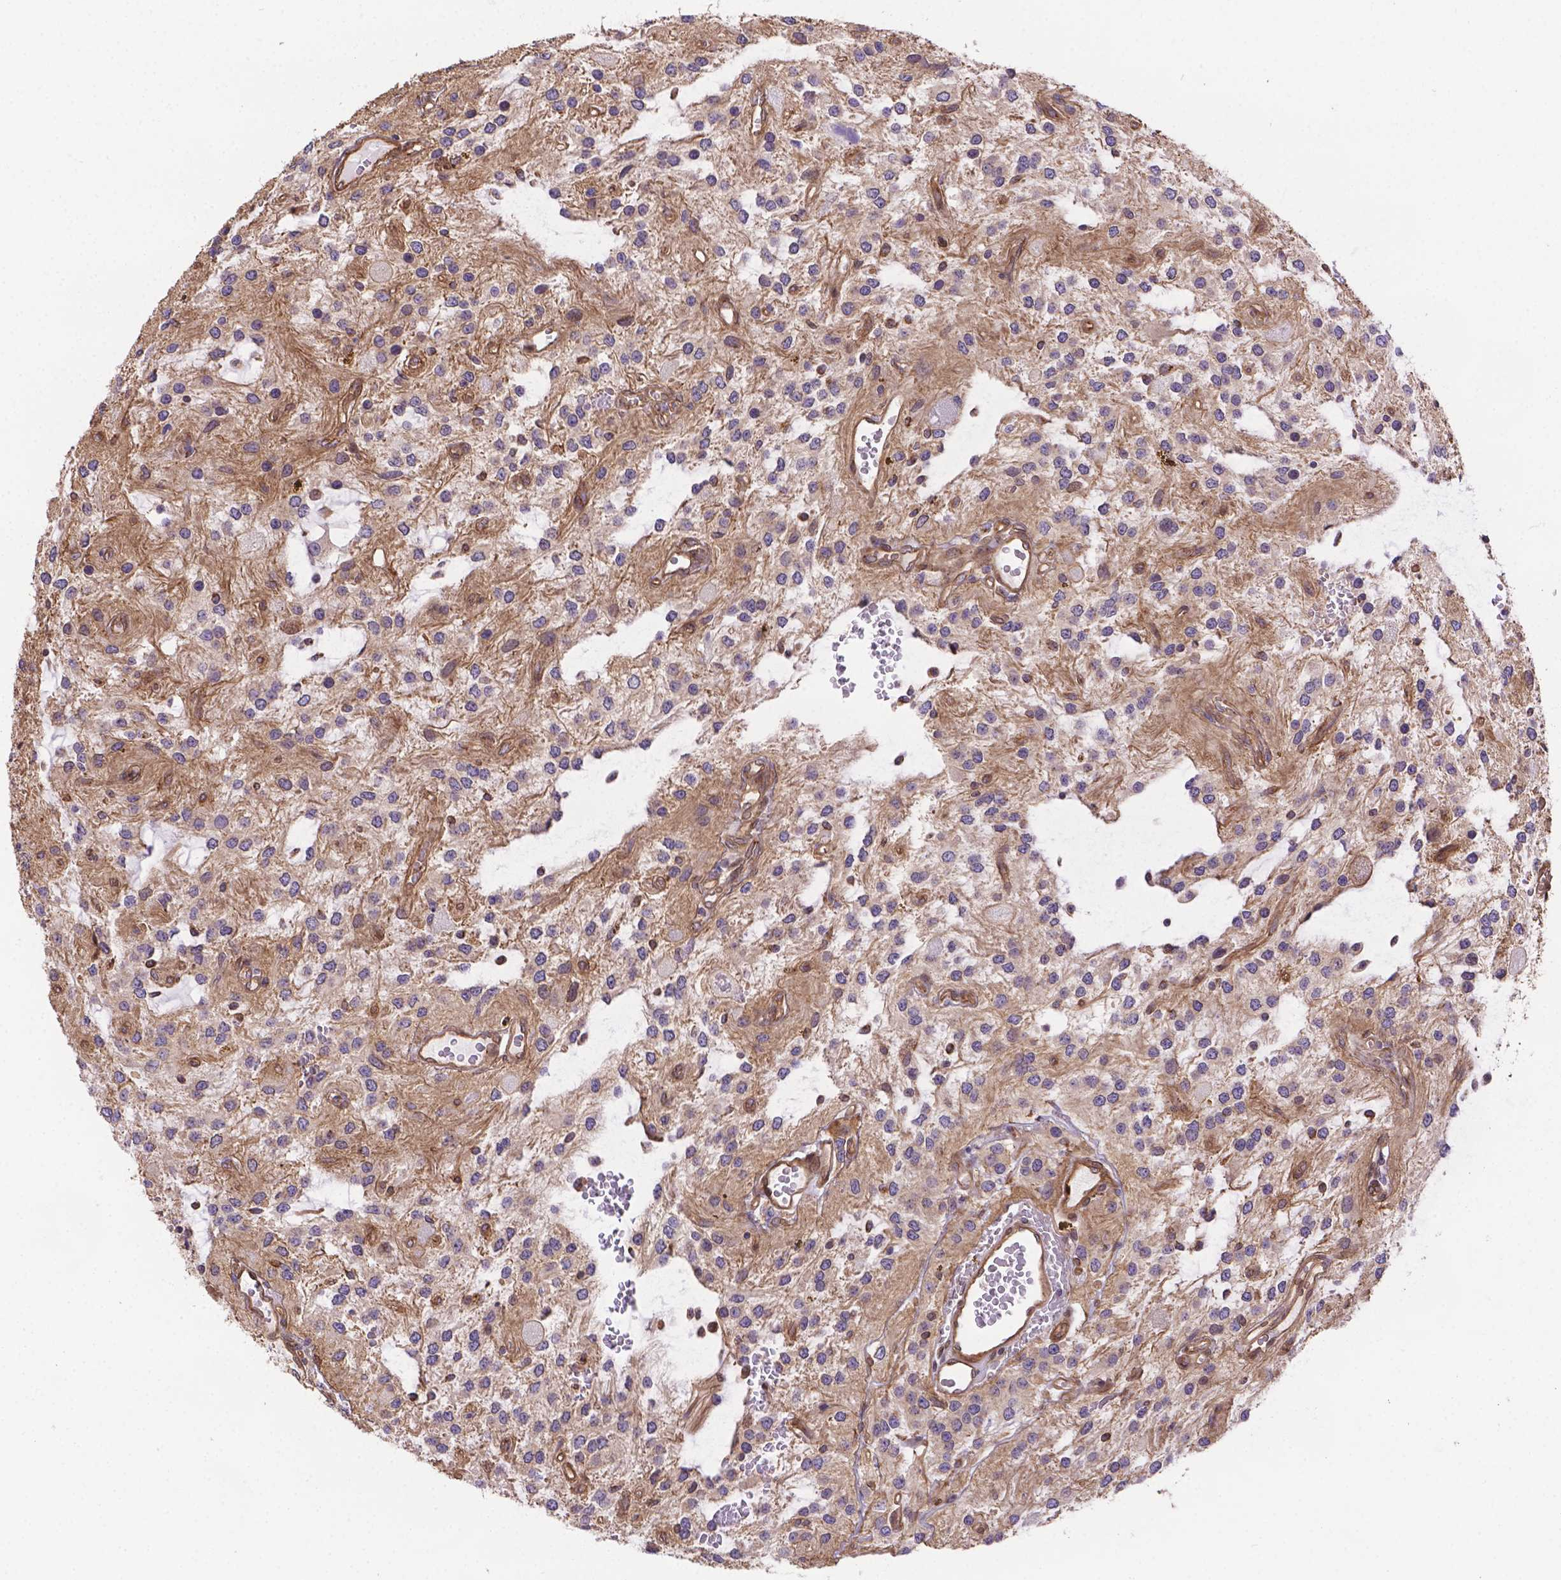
{"staining": {"intensity": "weak", "quantity": "25%-75%", "location": "cytoplasmic/membranous"}, "tissue": "glioma", "cell_type": "Tumor cells", "image_type": "cancer", "snomed": [{"axis": "morphology", "description": "Glioma, malignant, Low grade"}, {"axis": "topography", "description": "Cerebellum"}], "caption": "Glioma stained for a protein (brown) exhibits weak cytoplasmic/membranous positive staining in approximately 25%-75% of tumor cells.", "gene": "YAP1", "patient": {"sex": "female", "age": 14}}